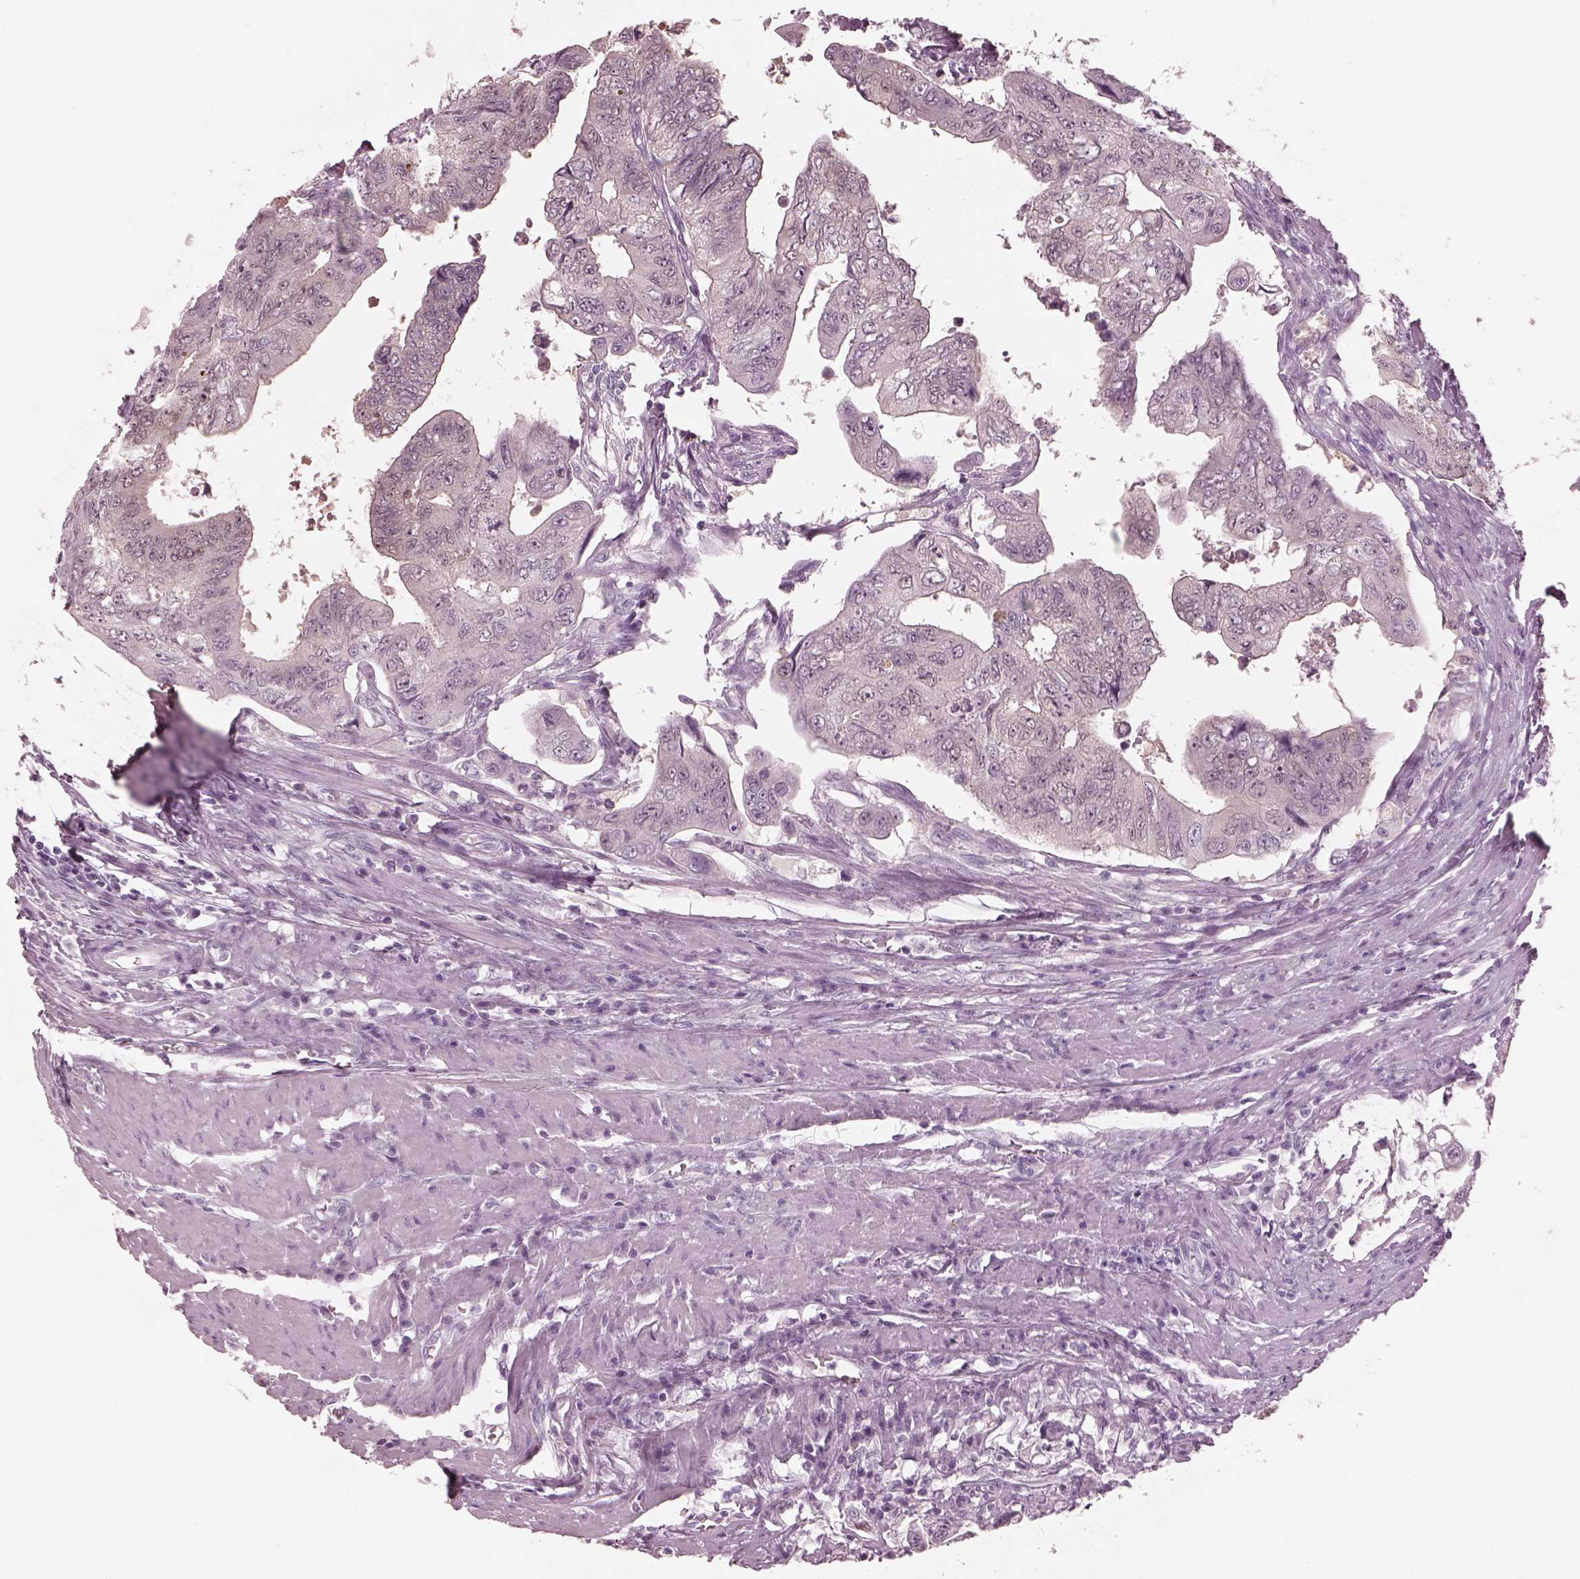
{"staining": {"intensity": "negative", "quantity": "none", "location": "none"}, "tissue": "colorectal cancer", "cell_type": "Tumor cells", "image_type": "cancer", "snomed": [{"axis": "morphology", "description": "Adenocarcinoma, NOS"}, {"axis": "topography", "description": "Colon"}], "caption": "Immunohistochemistry micrograph of human colorectal cancer (adenocarcinoma) stained for a protein (brown), which exhibits no expression in tumor cells.", "gene": "C2orf81", "patient": {"sex": "male", "age": 57}}